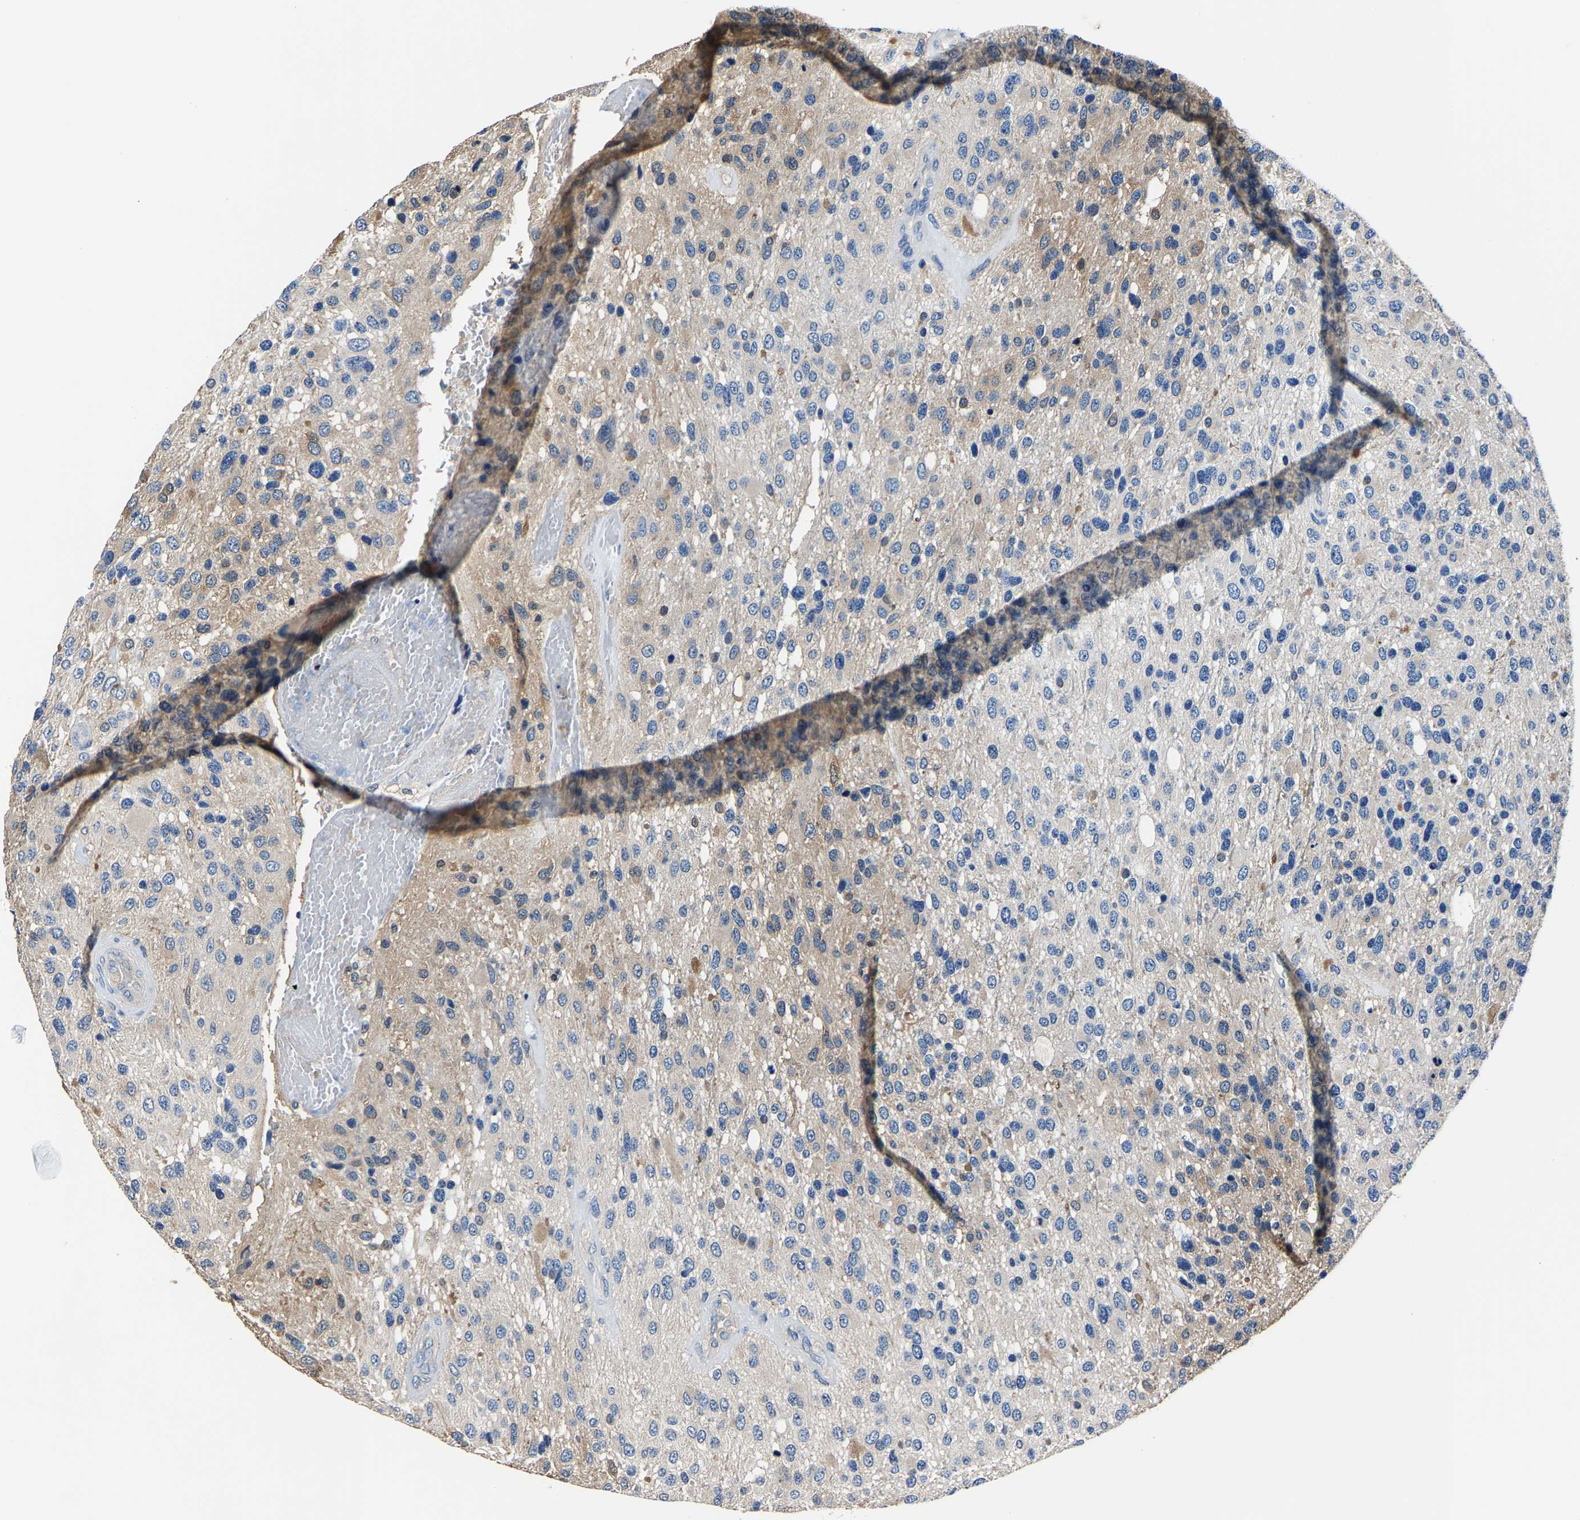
{"staining": {"intensity": "weak", "quantity": "<25%", "location": "cytoplasmic/membranous"}, "tissue": "glioma", "cell_type": "Tumor cells", "image_type": "cancer", "snomed": [{"axis": "morphology", "description": "Glioma, malignant, High grade"}, {"axis": "topography", "description": "Brain"}], "caption": "This is a image of immunohistochemistry (IHC) staining of glioma, which shows no staining in tumor cells.", "gene": "ALDOB", "patient": {"sex": "female", "age": 58}}